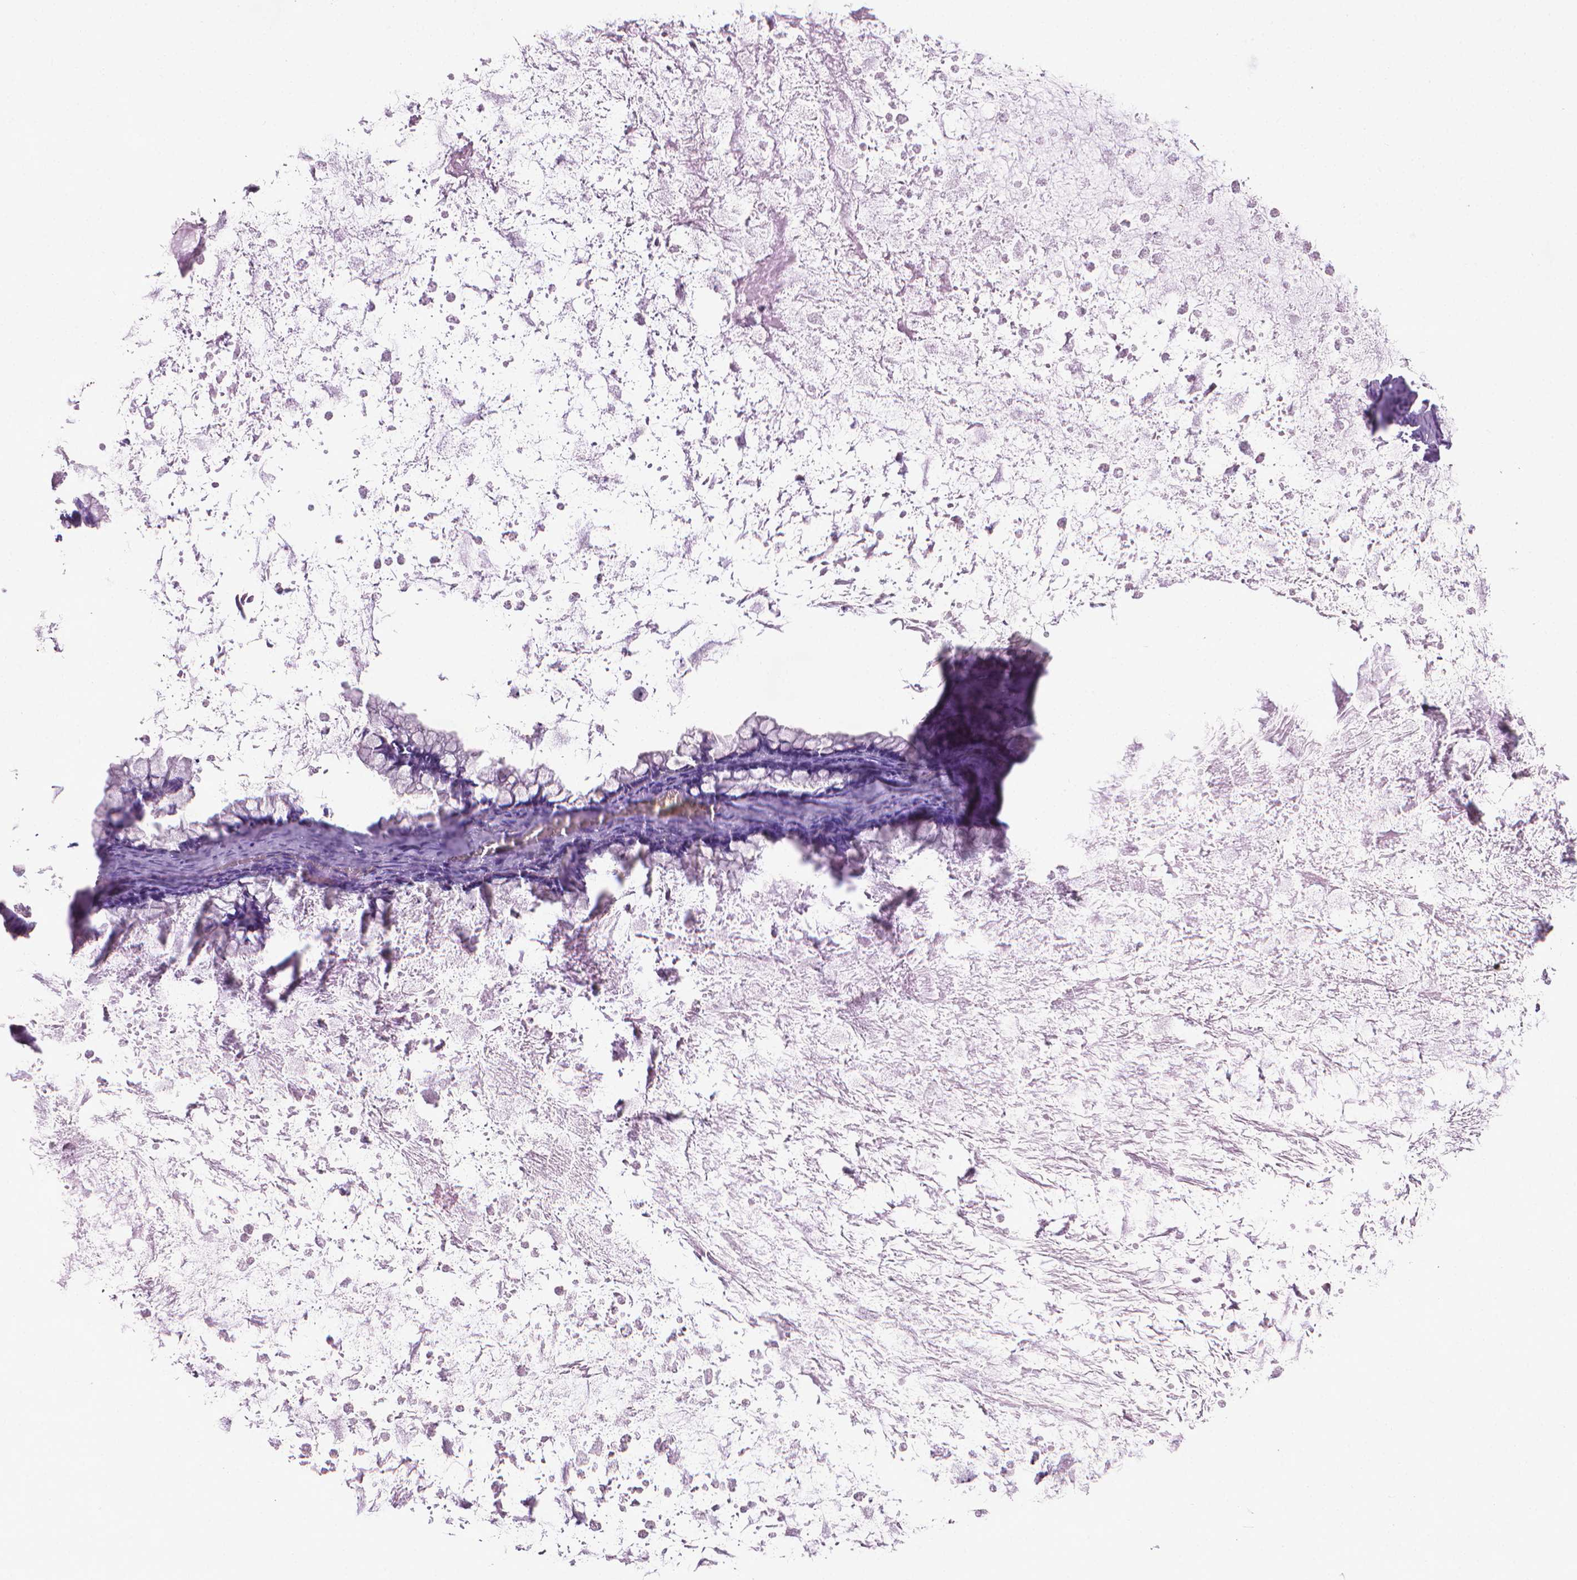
{"staining": {"intensity": "negative", "quantity": "none", "location": "none"}, "tissue": "ovarian cancer", "cell_type": "Tumor cells", "image_type": "cancer", "snomed": [{"axis": "morphology", "description": "Cystadenocarcinoma, mucinous, NOS"}, {"axis": "topography", "description": "Ovary"}], "caption": "This is a photomicrograph of immunohistochemistry (IHC) staining of ovarian cancer, which shows no positivity in tumor cells. (DAB immunohistochemistry (IHC) with hematoxylin counter stain).", "gene": "DNAI7", "patient": {"sex": "female", "age": 67}}